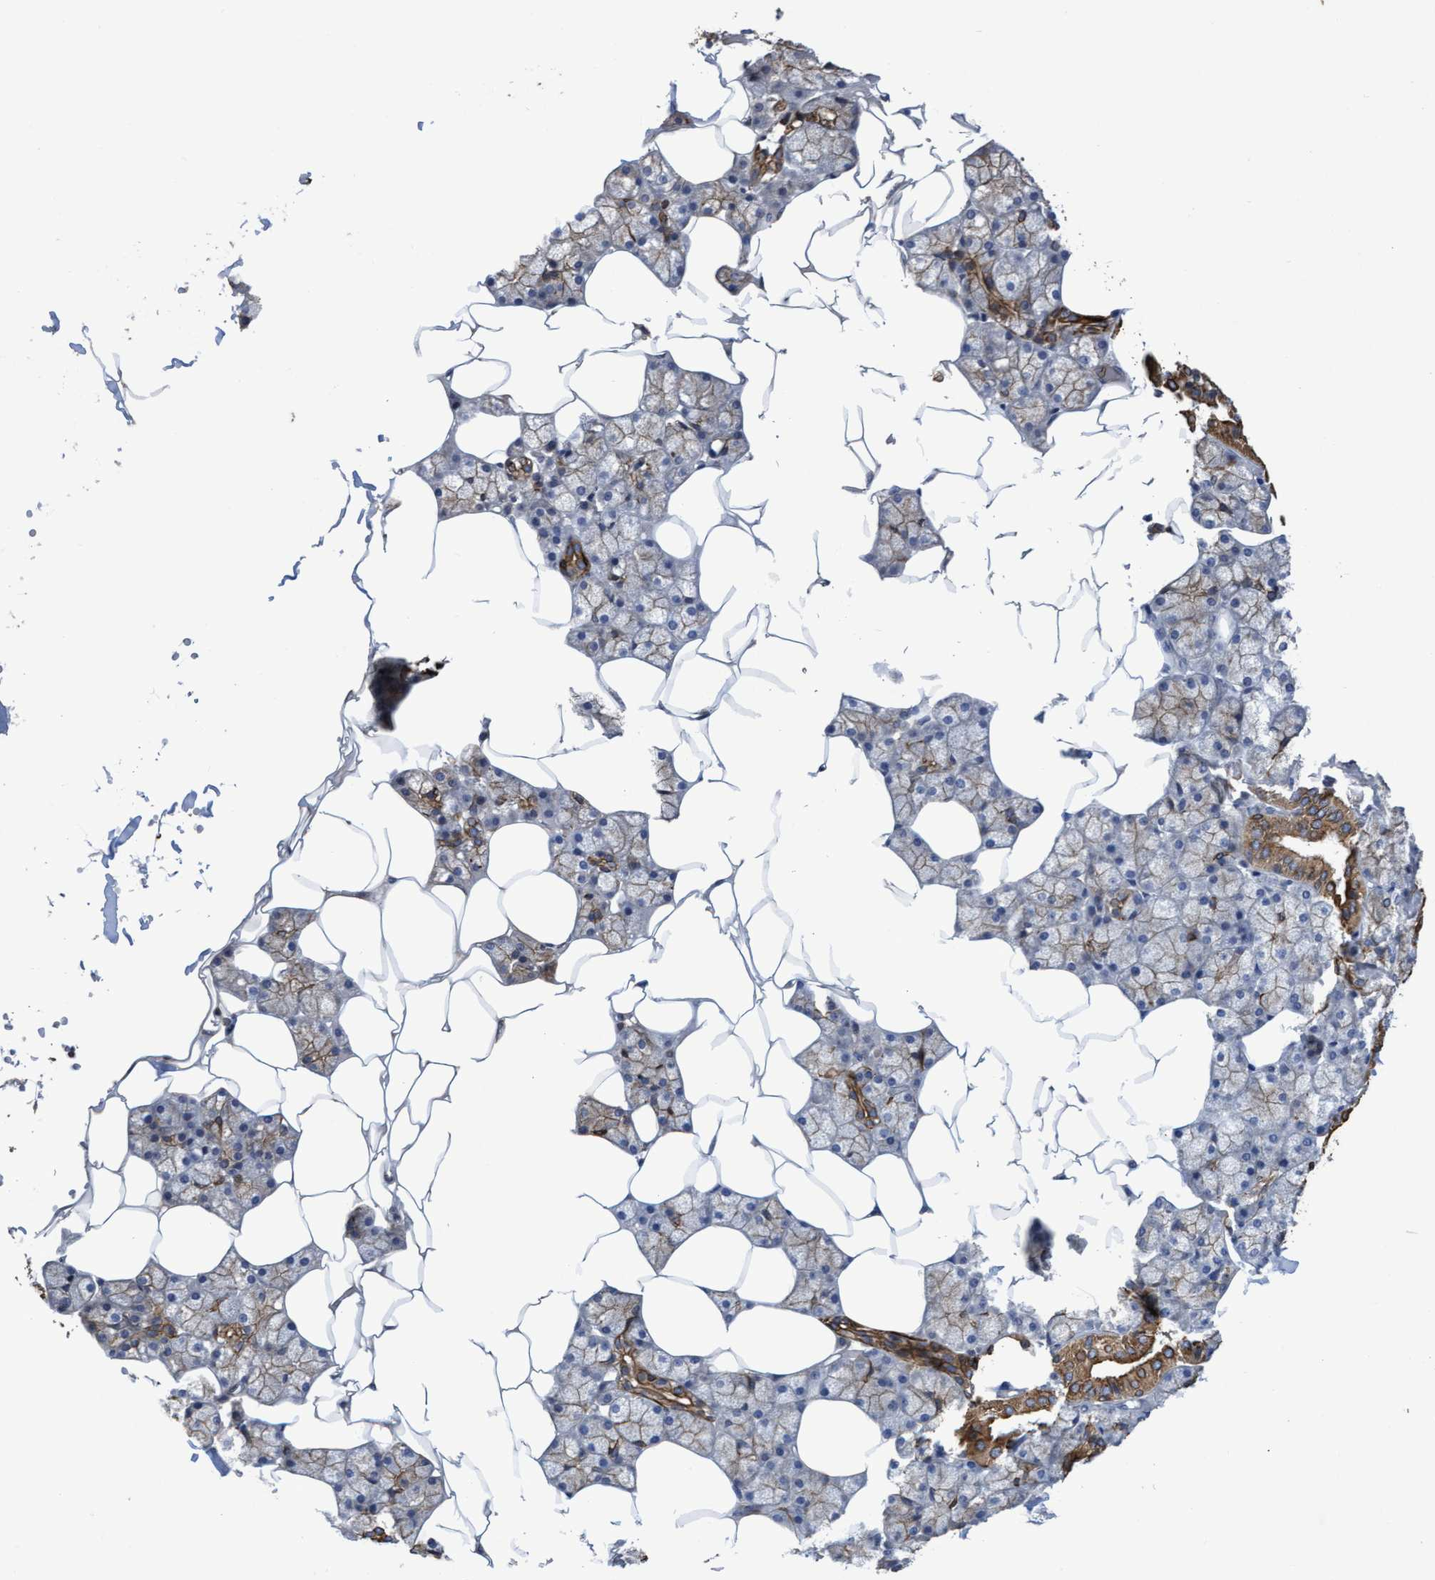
{"staining": {"intensity": "moderate", "quantity": "25%-75%", "location": "cytoplasmic/membranous"}, "tissue": "salivary gland", "cell_type": "Glandular cells", "image_type": "normal", "snomed": [{"axis": "morphology", "description": "Normal tissue, NOS"}, {"axis": "topography", "description": "Salivary gland"}], "caption": "Immunohistochemical staining of unremarkable human salivary gland demonstrates medium levels of moderate cytoplasmic/membranous positivity in approximately 25%-75% of glandular cells.", "gene": "KRT24", "patient": {"sex": "male", "age": 62}}